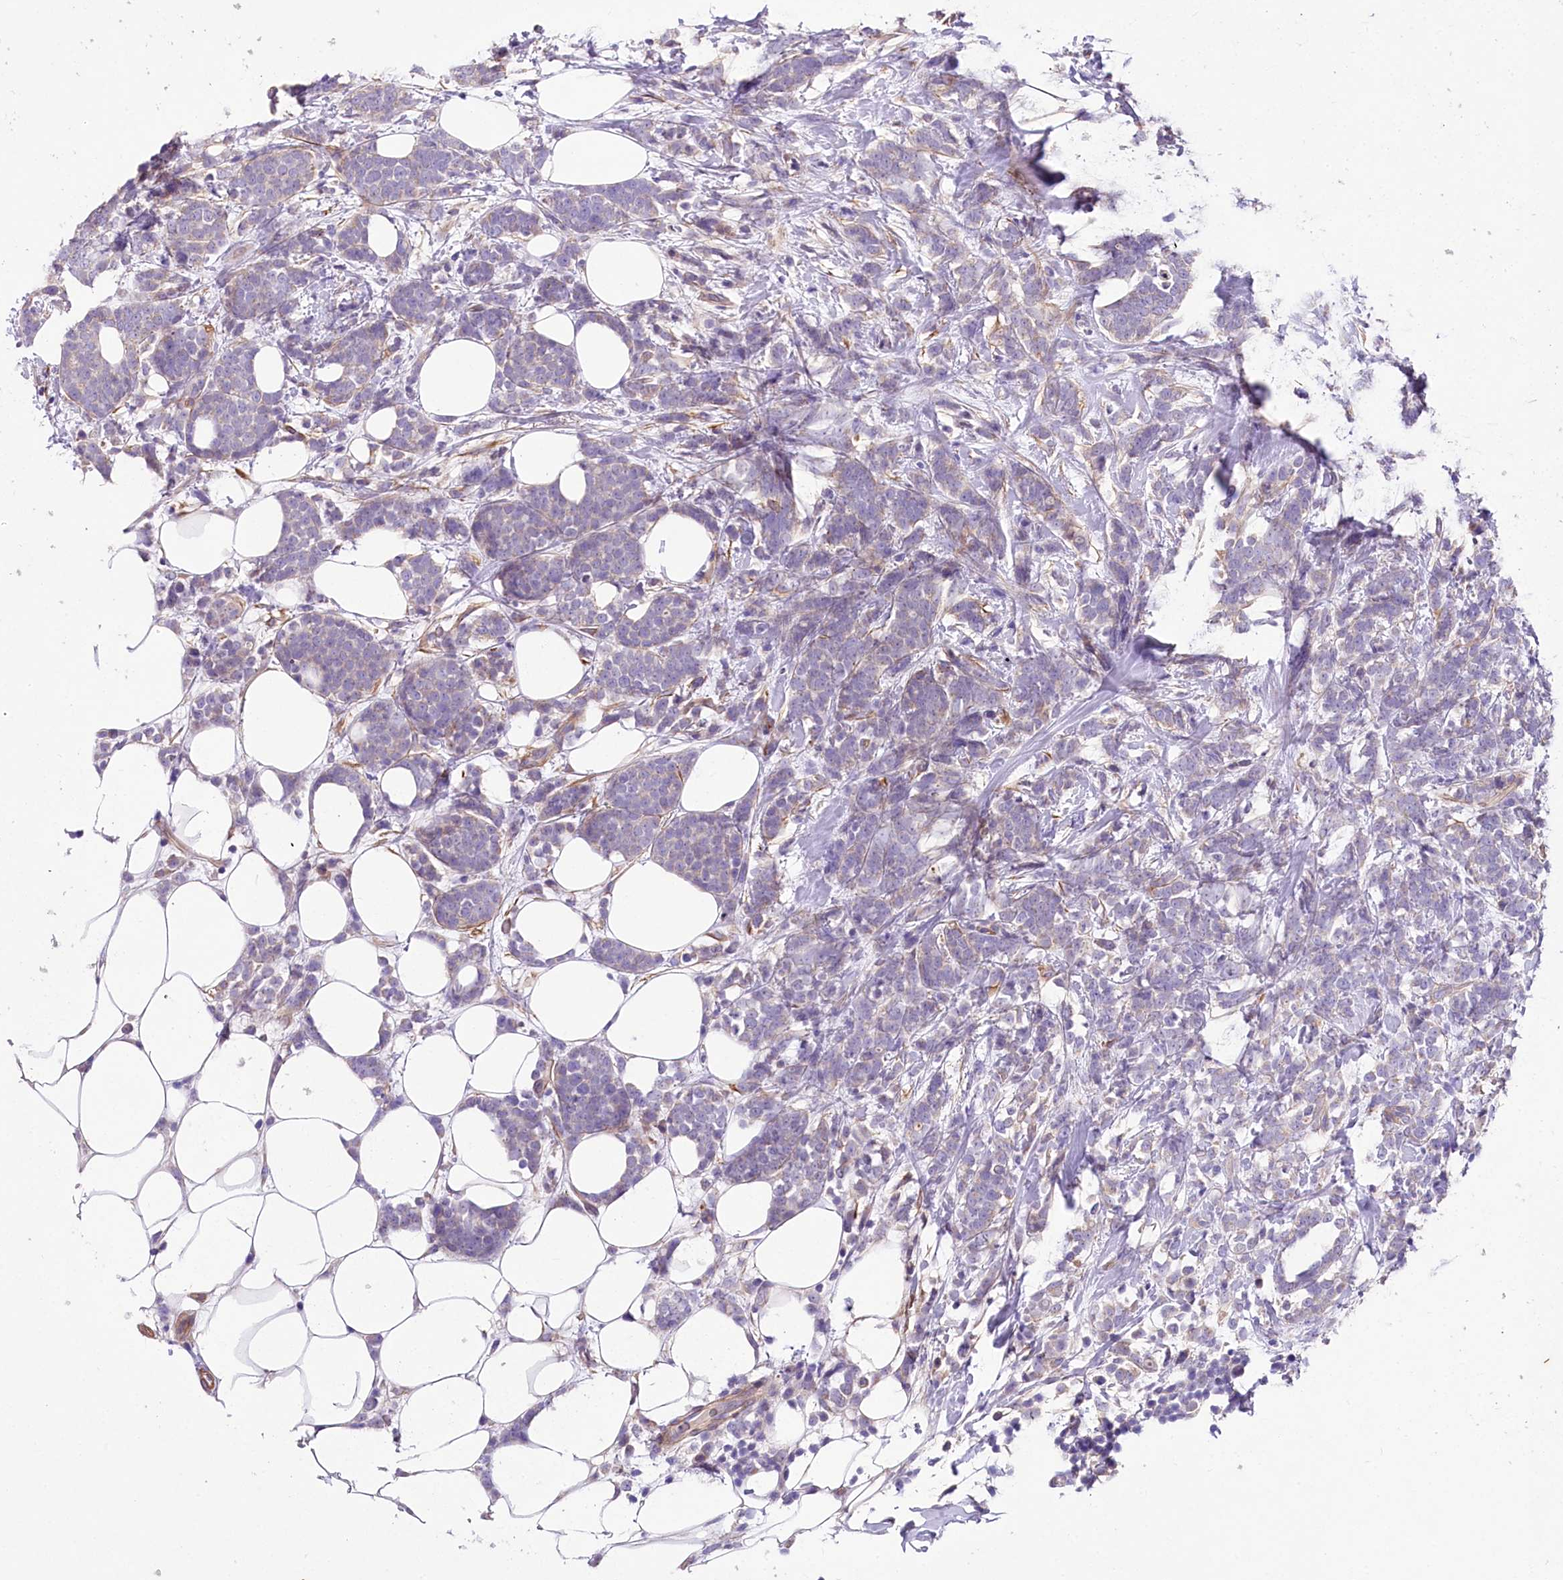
{"staining": {"intensity": "weak", "quantity": "<25%", "location": "cytoplasmic/membranous"}, "tissue": "breast cancer", "cell_type": "Tumor cells", "image_type": "cancer", "snomed": [{"axis": "morphology", "description": "Lobular carcinoma"}, {"axis": "topography", "description": "Breast"}], "caption": "DAB immunohistochemical staining of human breast cancer (lobular carcinoma) demonstrates no significant staining in tumor cells. Nuclei are stained in blue.", "gene": "RDH16", "patient": {"sex": "female", "age": 58}}